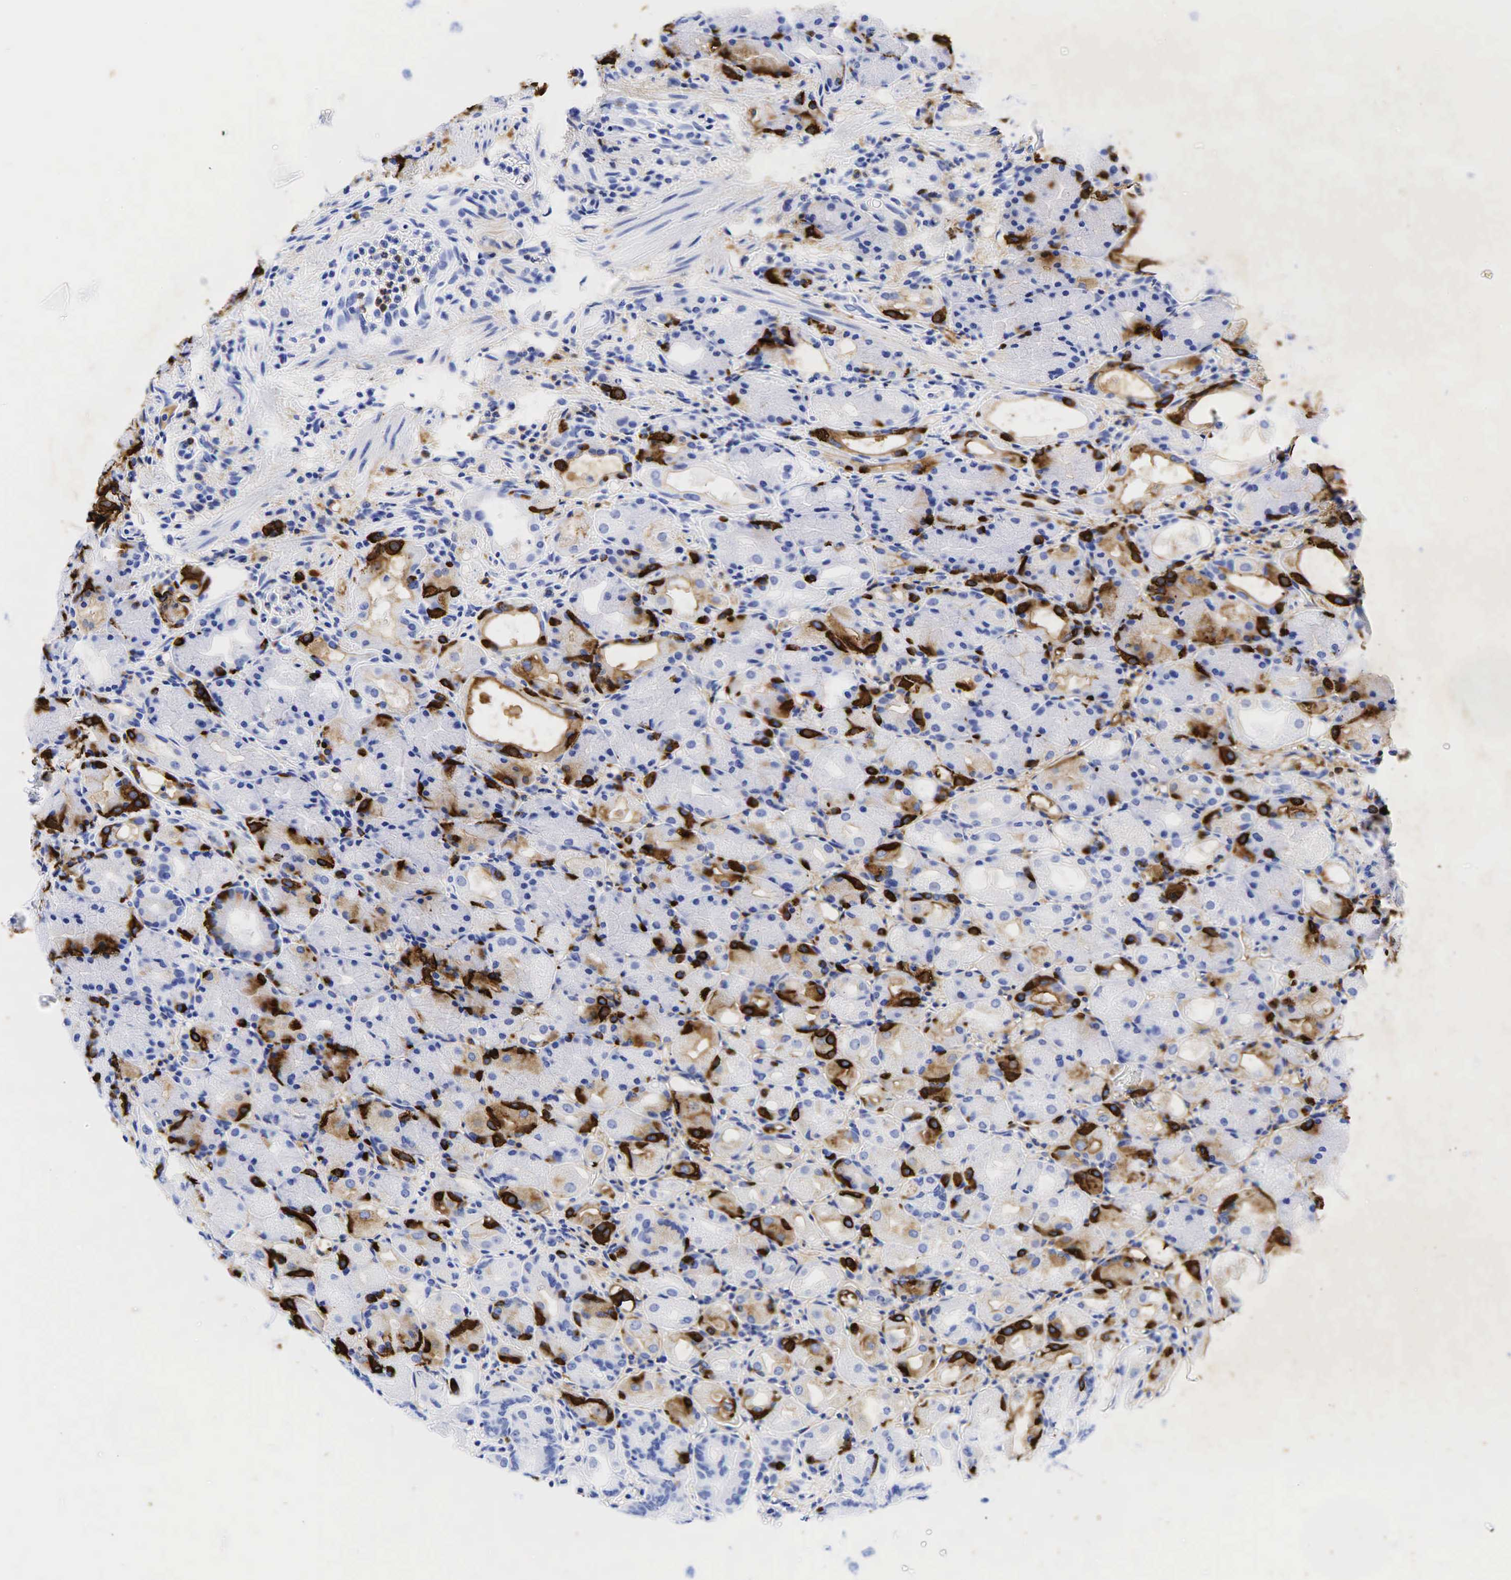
{"staining": {"intensity": "strong", "quantity": "<25%", "location": "cytoplasmic/membranous"}, "tissue": "stomach", "cell_type": "Glandular cells", "image_type": "normal", "snomed": [{"axis": "morphology", "description": "Normal tissue, NOS"}, {"axis": "topography", "description": "Stomach, upper"}], "caption": "A brown stain labels strong cytoplasmic/membranous staining of a protein in glandular cells of unremarkable human stomach. (DAB IHC, brown staining for protein, blue staining for nuclei).", "gene": "CHGA", "patient": {"sex": "female", "age": 75}}